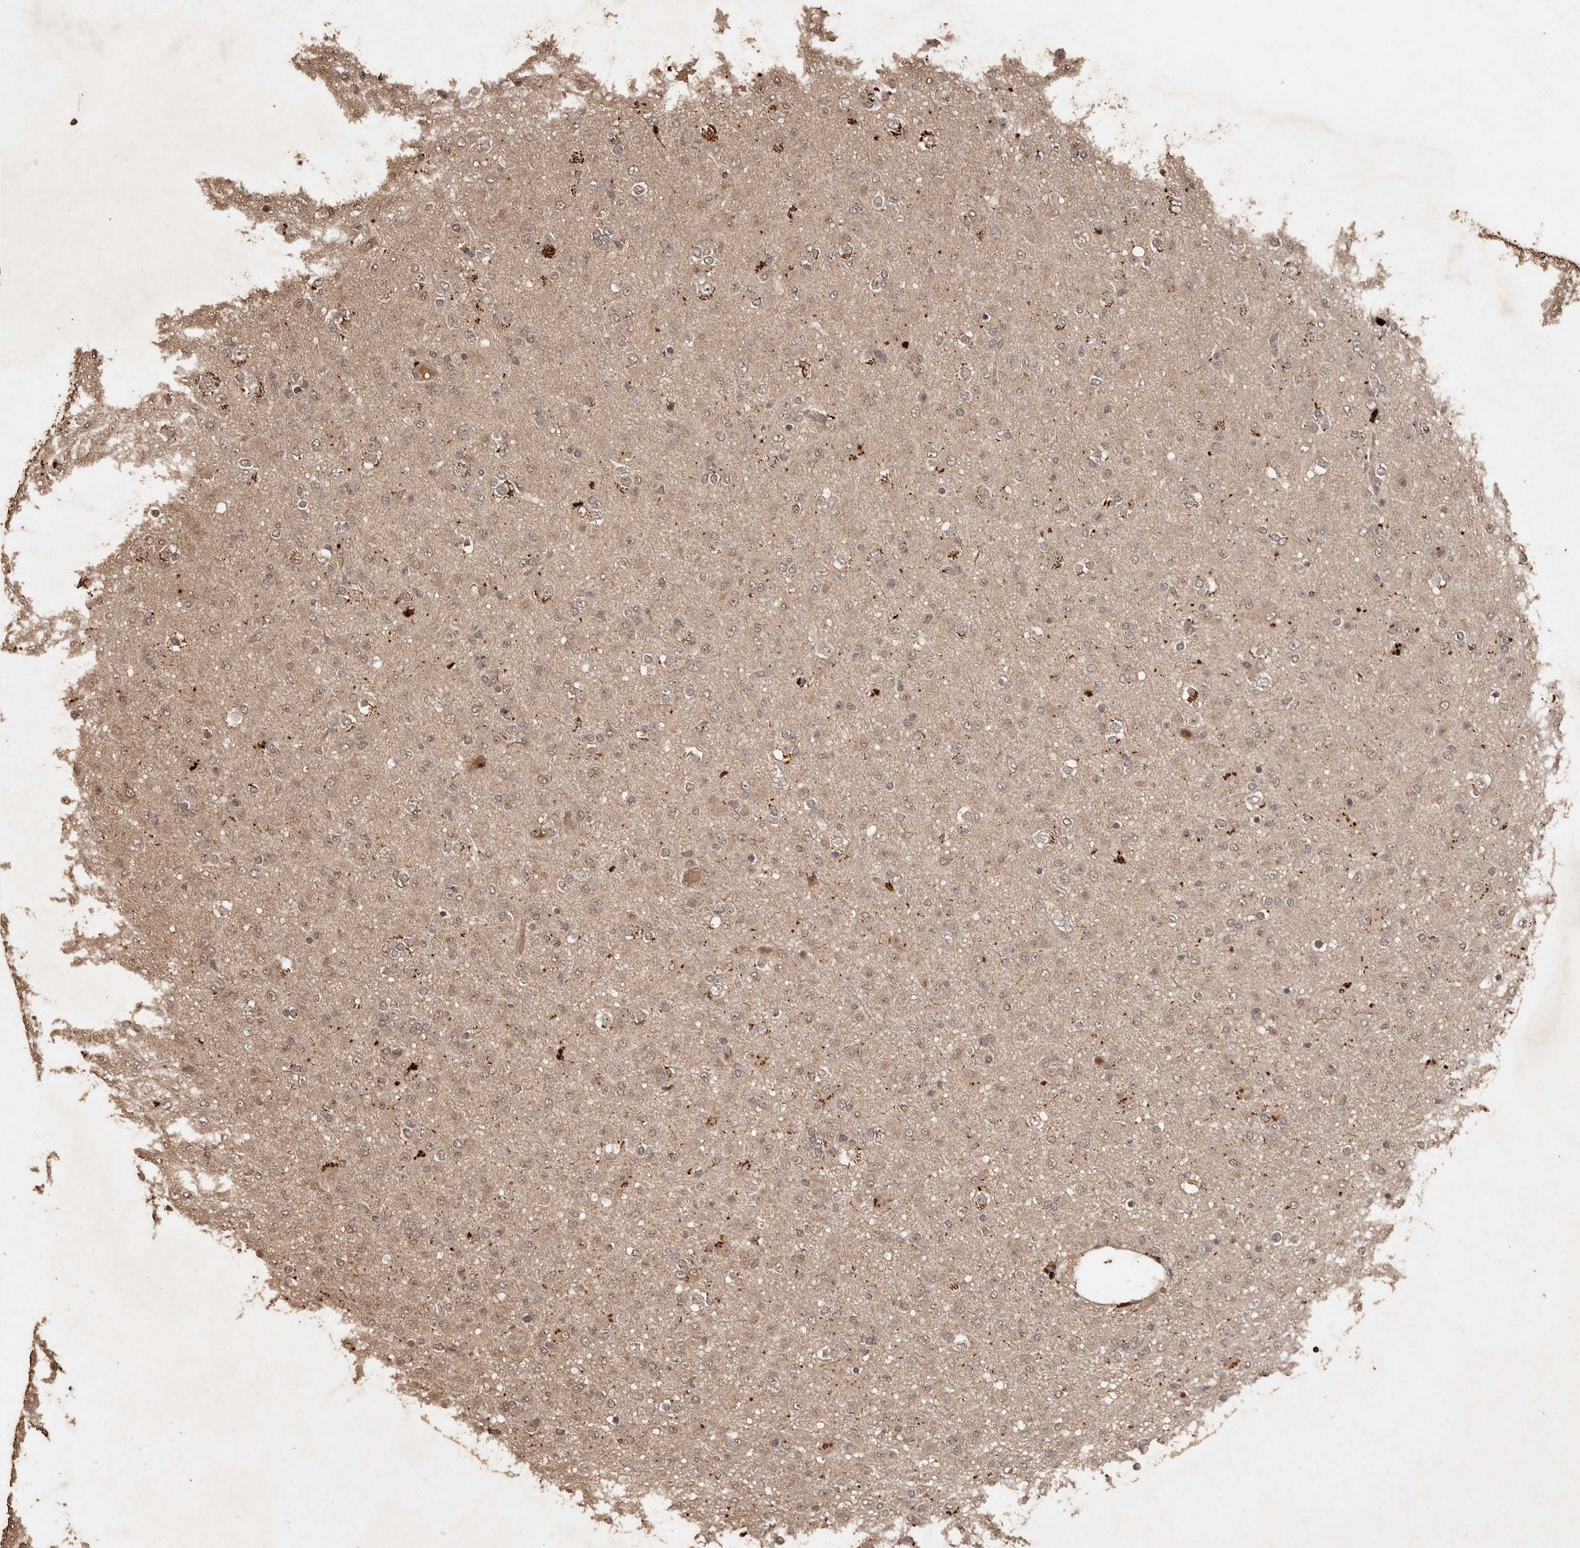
{"staining": {"intensity": "weak", "quantity": ">75%", "location": "cytoplasmic/membranous,nuclear"}, "tissue": "glioma", "cell_type": "Tumor cells", "image_type": "cancer", "snomed": [{"axis": "morphology", "description": "Glioma, malignant, Low grade"}, {"axis": "topography", "description": "Brain"}], "caption": "An image of human glioma stained for a protein exhibits weak cytoplasmic/membranous and nuclear brown staining in tumor cells.", "gene": "PKDCC", "patient": {"sex": "male", "age": 65}}